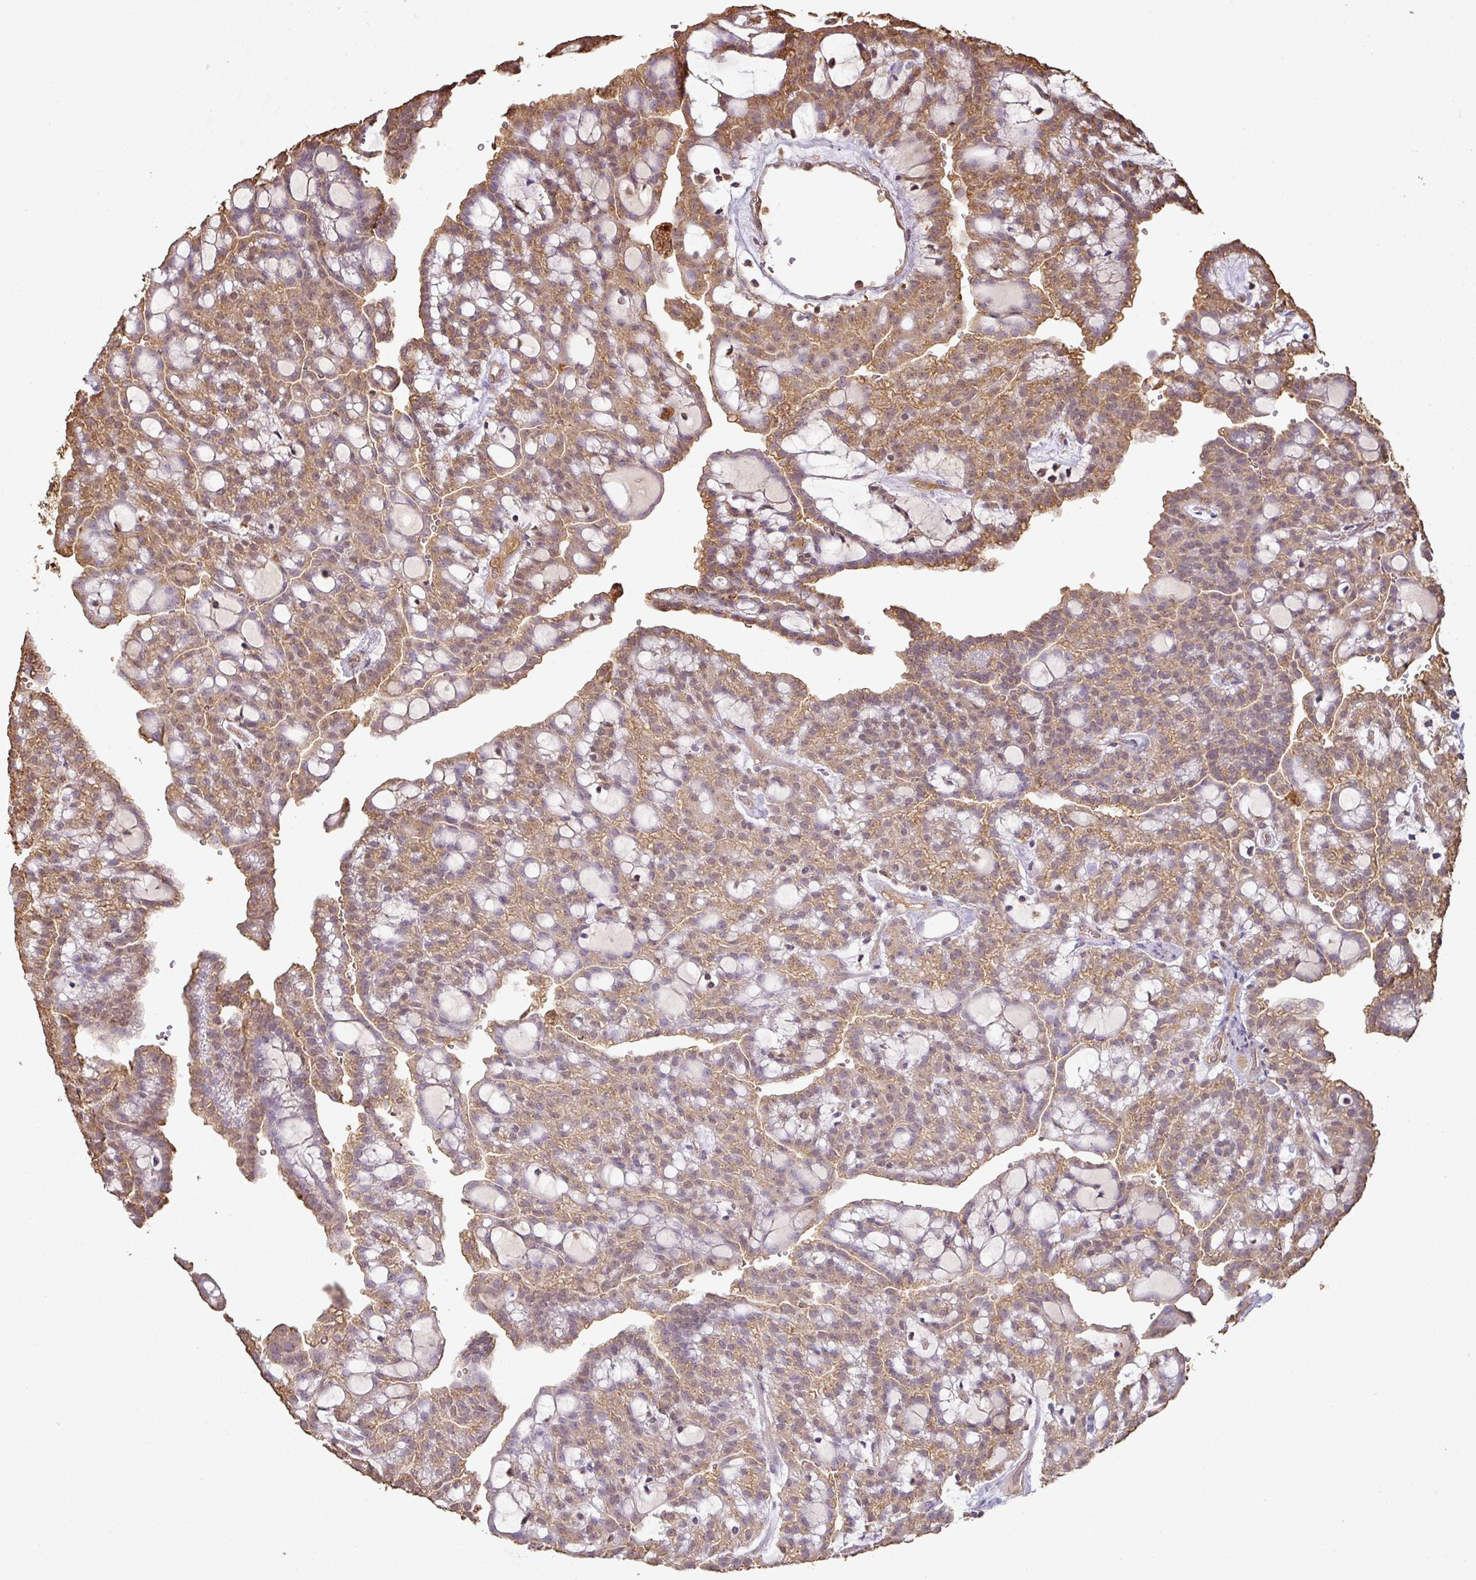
{"staining": {"intensity": "moderate", "quantity": ">75%", "location": "cytoplasmic/membranous"}, "tissue": "renal cancer", "cell_type": "Tumor cells", "image_type": "cancer", "snomed": [{"axis": "morphology", "description": "Adenocarcinoma, NOS"}, {"axis": "topography", "description": "Kidney"}], "caption": "Immunohistochemistry (IHC) photomicrograph of neoplastic tissue: human adenocarcinoma (renal) stained using IHC displays medium levels of moderate protein expression localized specifically in the cytoplasmic/membranous of tumor cells, appearing as a cytoplasmic/membranous brown color.", "gene": "ATAT1", "patient": {"sex": "male", "age": 63}}